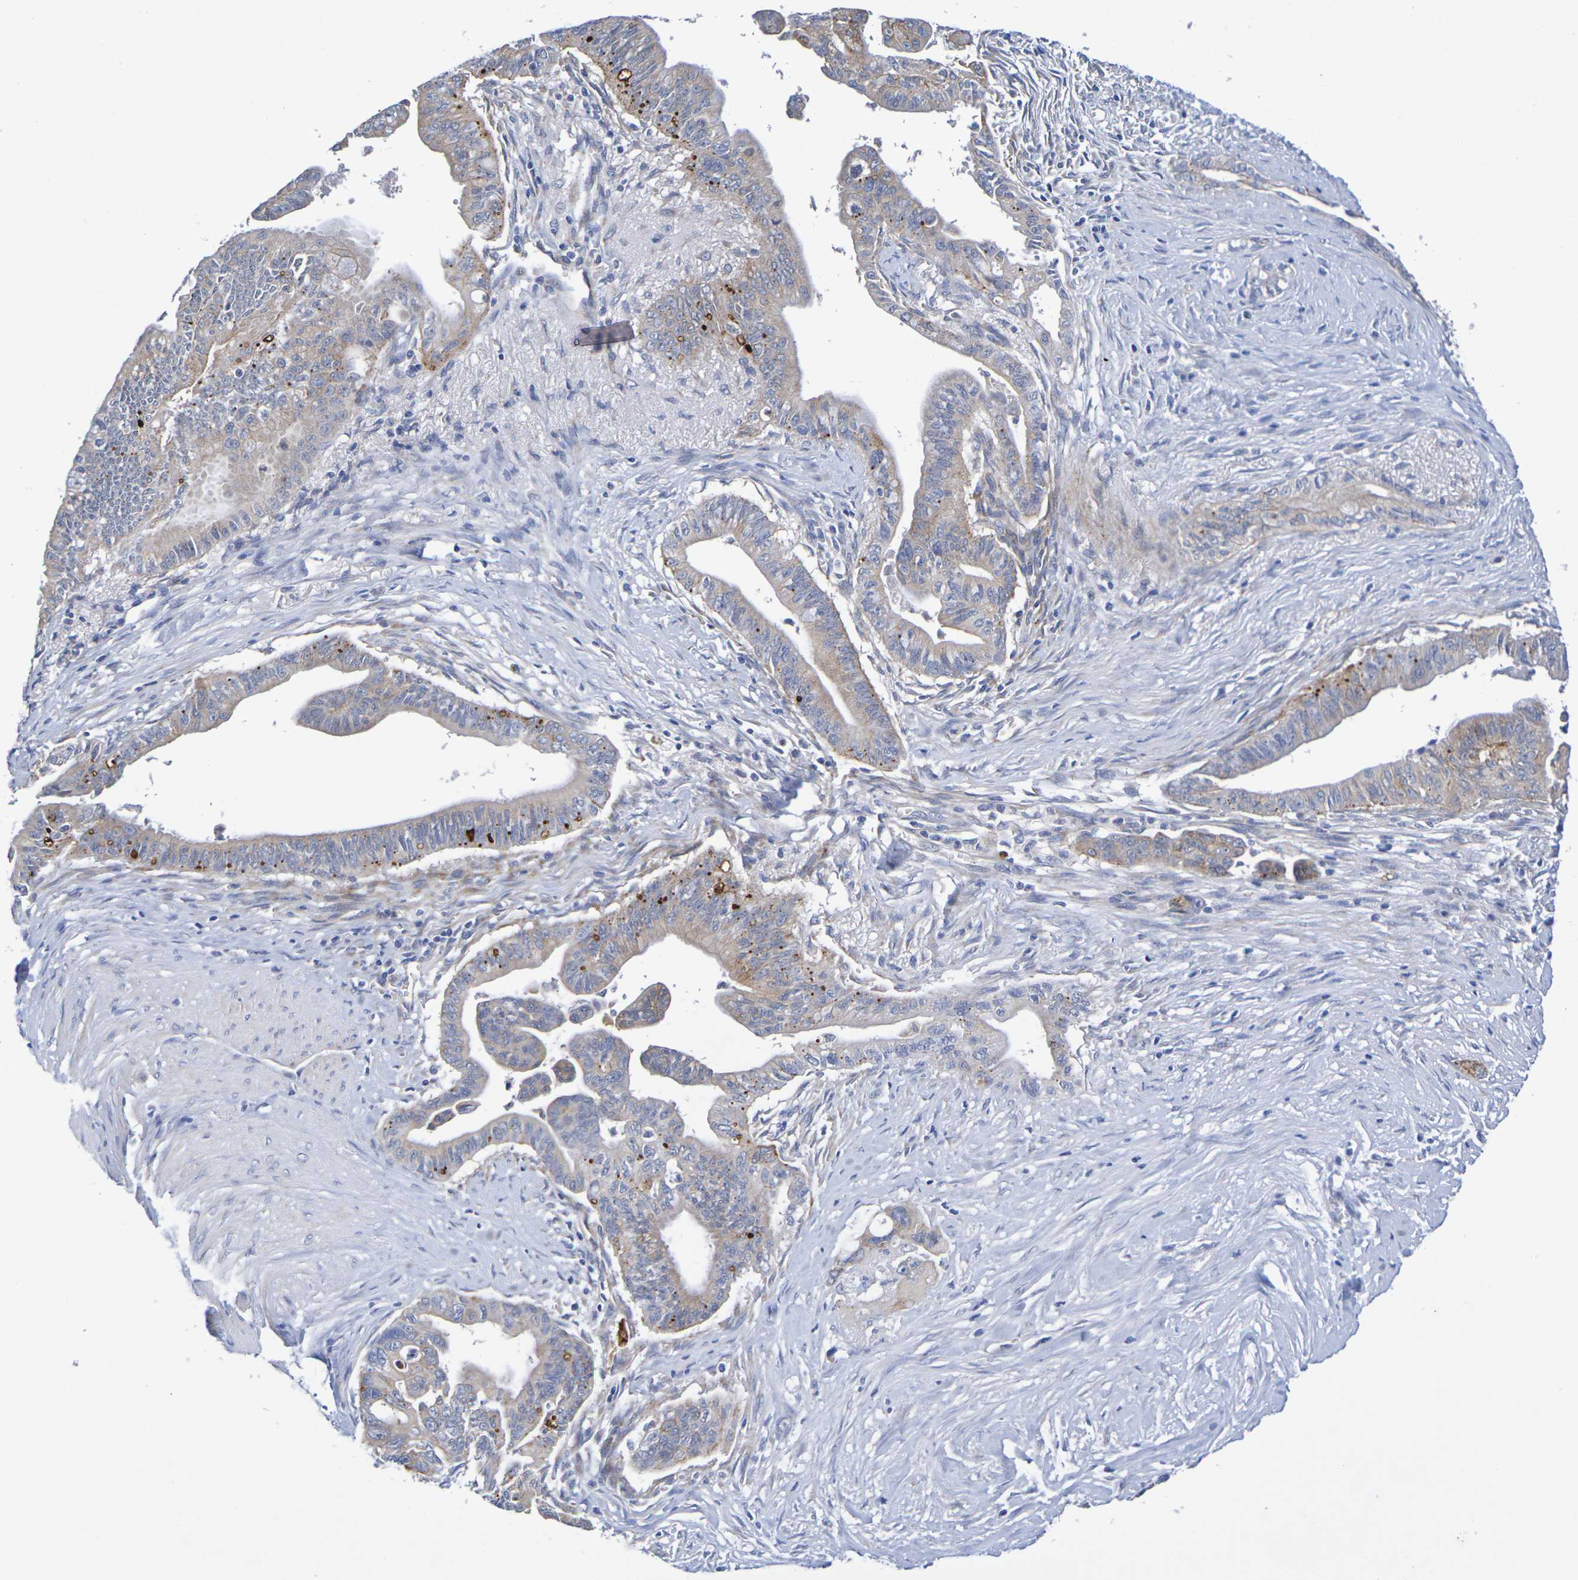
{"staining": {"intensity": "moderate", "quantity": "25%-75%", "location": "cytoplasmic/membranous"}, "tissue": "pancreatic cancer", "cell_type": "Tumor cells", "image_type": "cancer", "snomed": [{"axis": "morphology", "description": "Adenocarcinoma, NOS"}, {"axis": "topography", "description": "Pancreas"}], "caption": "A medium amount of moderate cytoplasmic/membranous positivity is identified in approximately 25%-75% of tumor cells in adenocarcinoma (pancreatic) tissue.", "gene": "SDC4", "patient": {"sex": "male", "age": 70}}